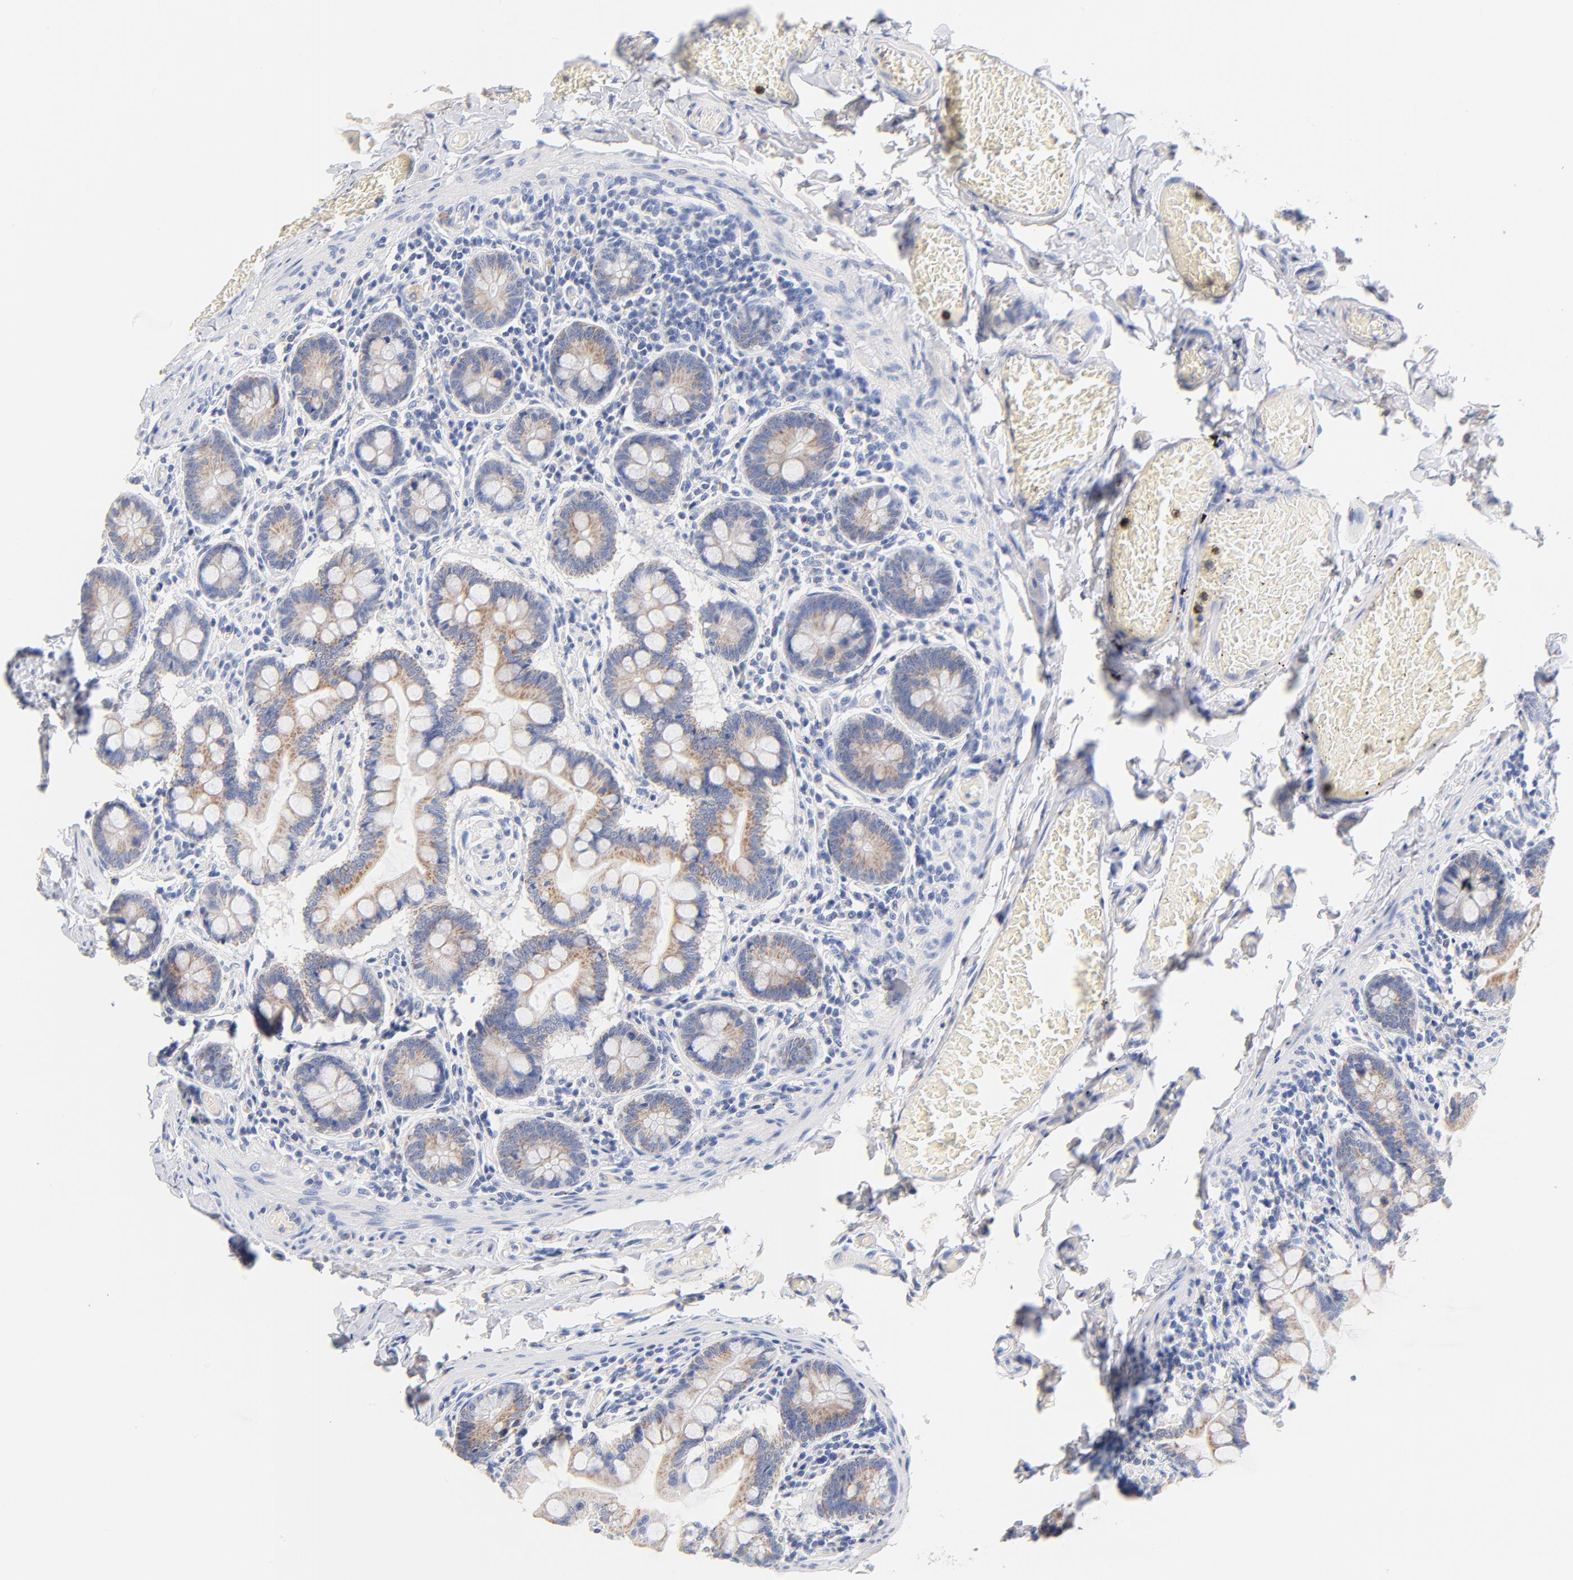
{"staining": {"intensity": "moderate", "quantity": ">75%", "location": "cytoplasmic/membranous"}, "tissue": "small intestine", "cell_type": "Glandular cells", "image_type": "normal", "snomed": [{"axis": "morphology", "description": "Normal tissue, NOS"}, {"axis": "topography", "description": "Small intestine"}], "caption": "Immunohistochemical staining of benign human small intestine demonstrates >75% levels of moderate cytoplasmic/membranous protein expression in about >75% of glandular cells. The staining is performed using DAB brown chromogen to label protein expression. The nuclei are counter-stained blue using hematoxylin.", "gene": "CPS1", "patient": {"sex": "male", "age": 41}}